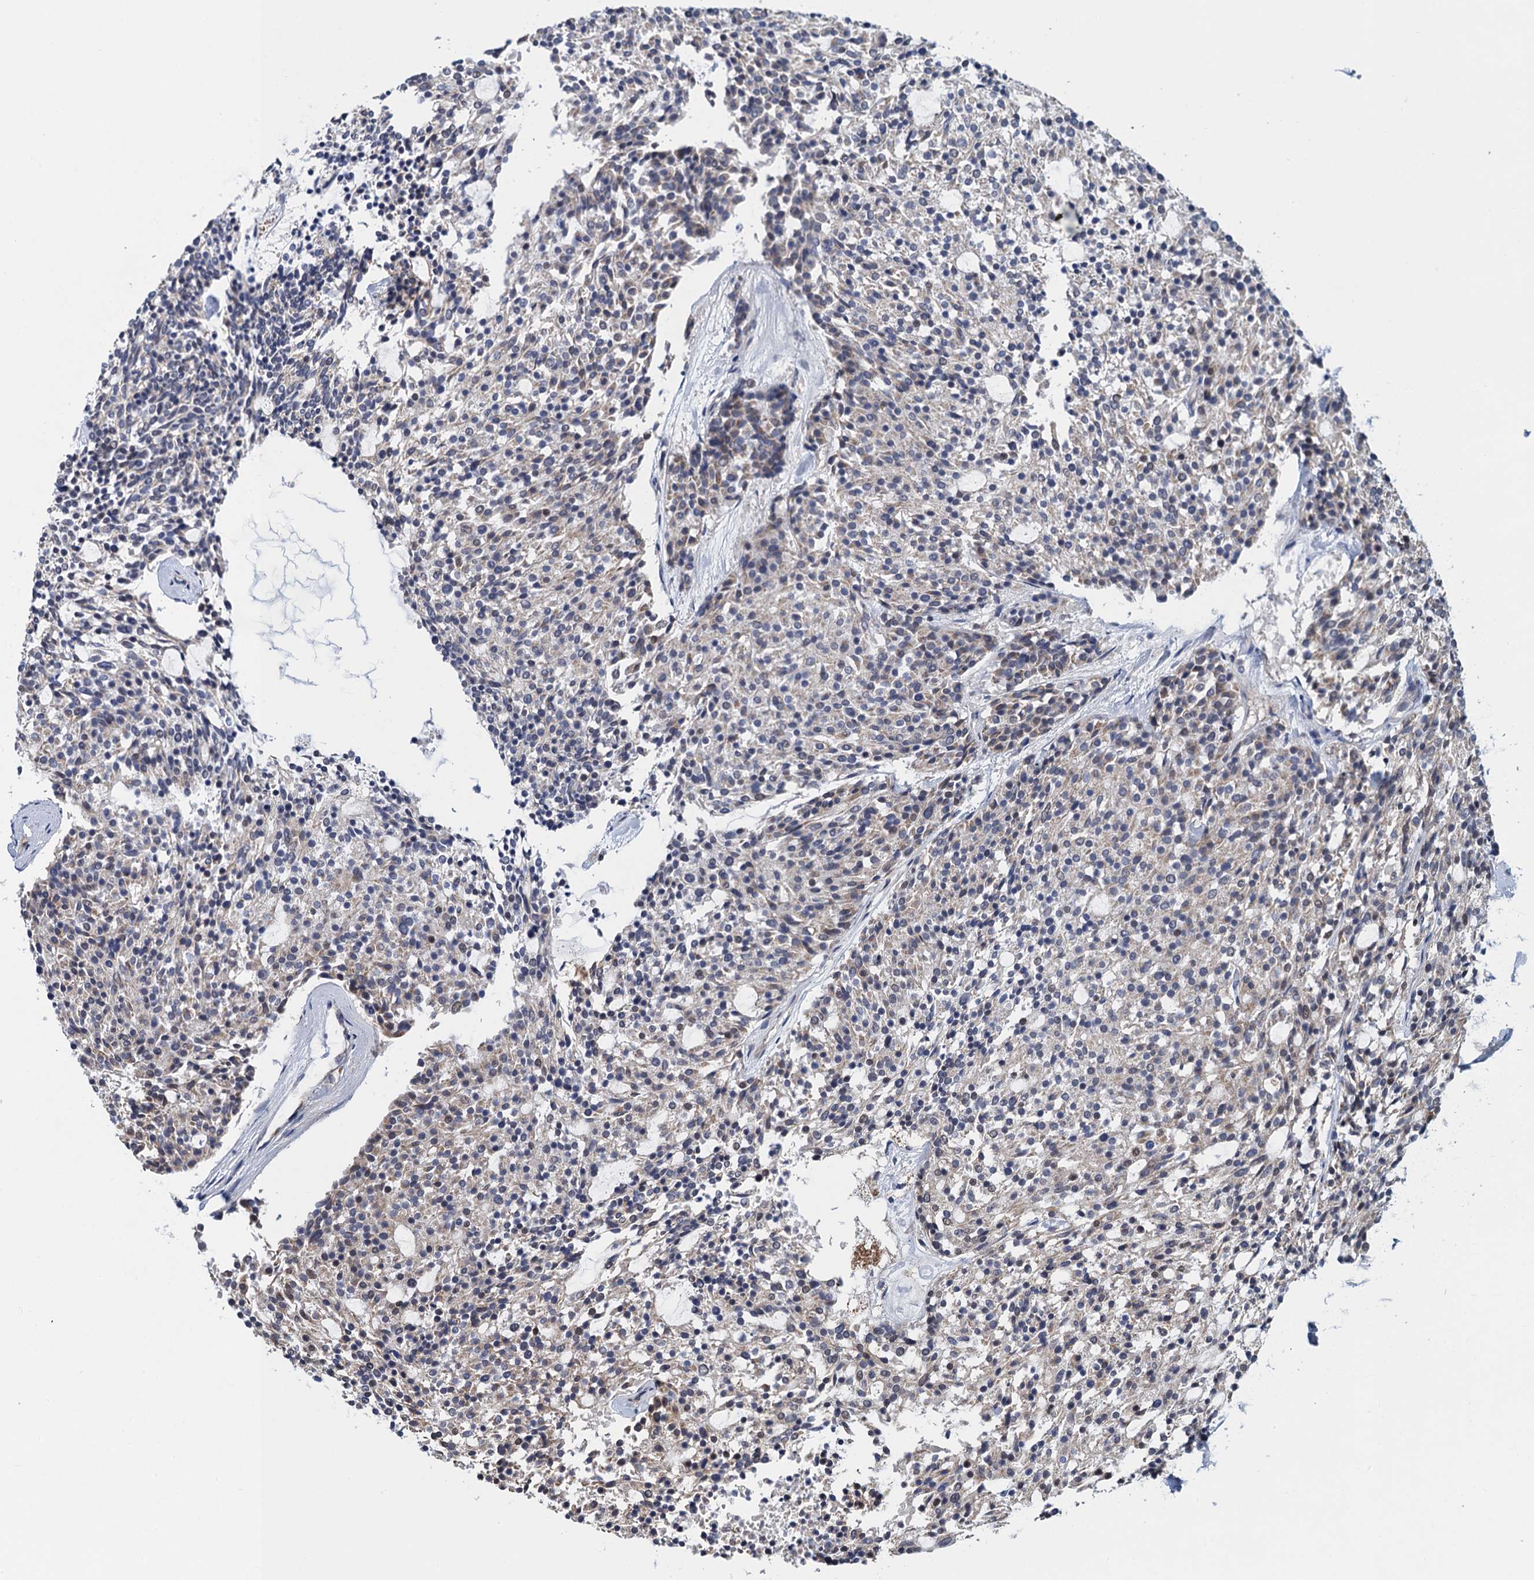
{"staining": {"intensity": "negative", "quantity": "none", "location": "none"}, "tissue": "carcinoid", "cell_type": "Tumor cells", "image_type": "cancer", "snomed": [{"axis": "morphology", "description": "Carcinoid, malignant, NOS"}, {"axis": "topography", "description": "Pancreas"}], "caption": "Immunohistochemistry (IHC) micrograph of carcinoid stained for a protein (brown), which exhibits no staining in tumor cells.", "gene": "MDM1", "patient": {"sex": "female", "age": 54}}